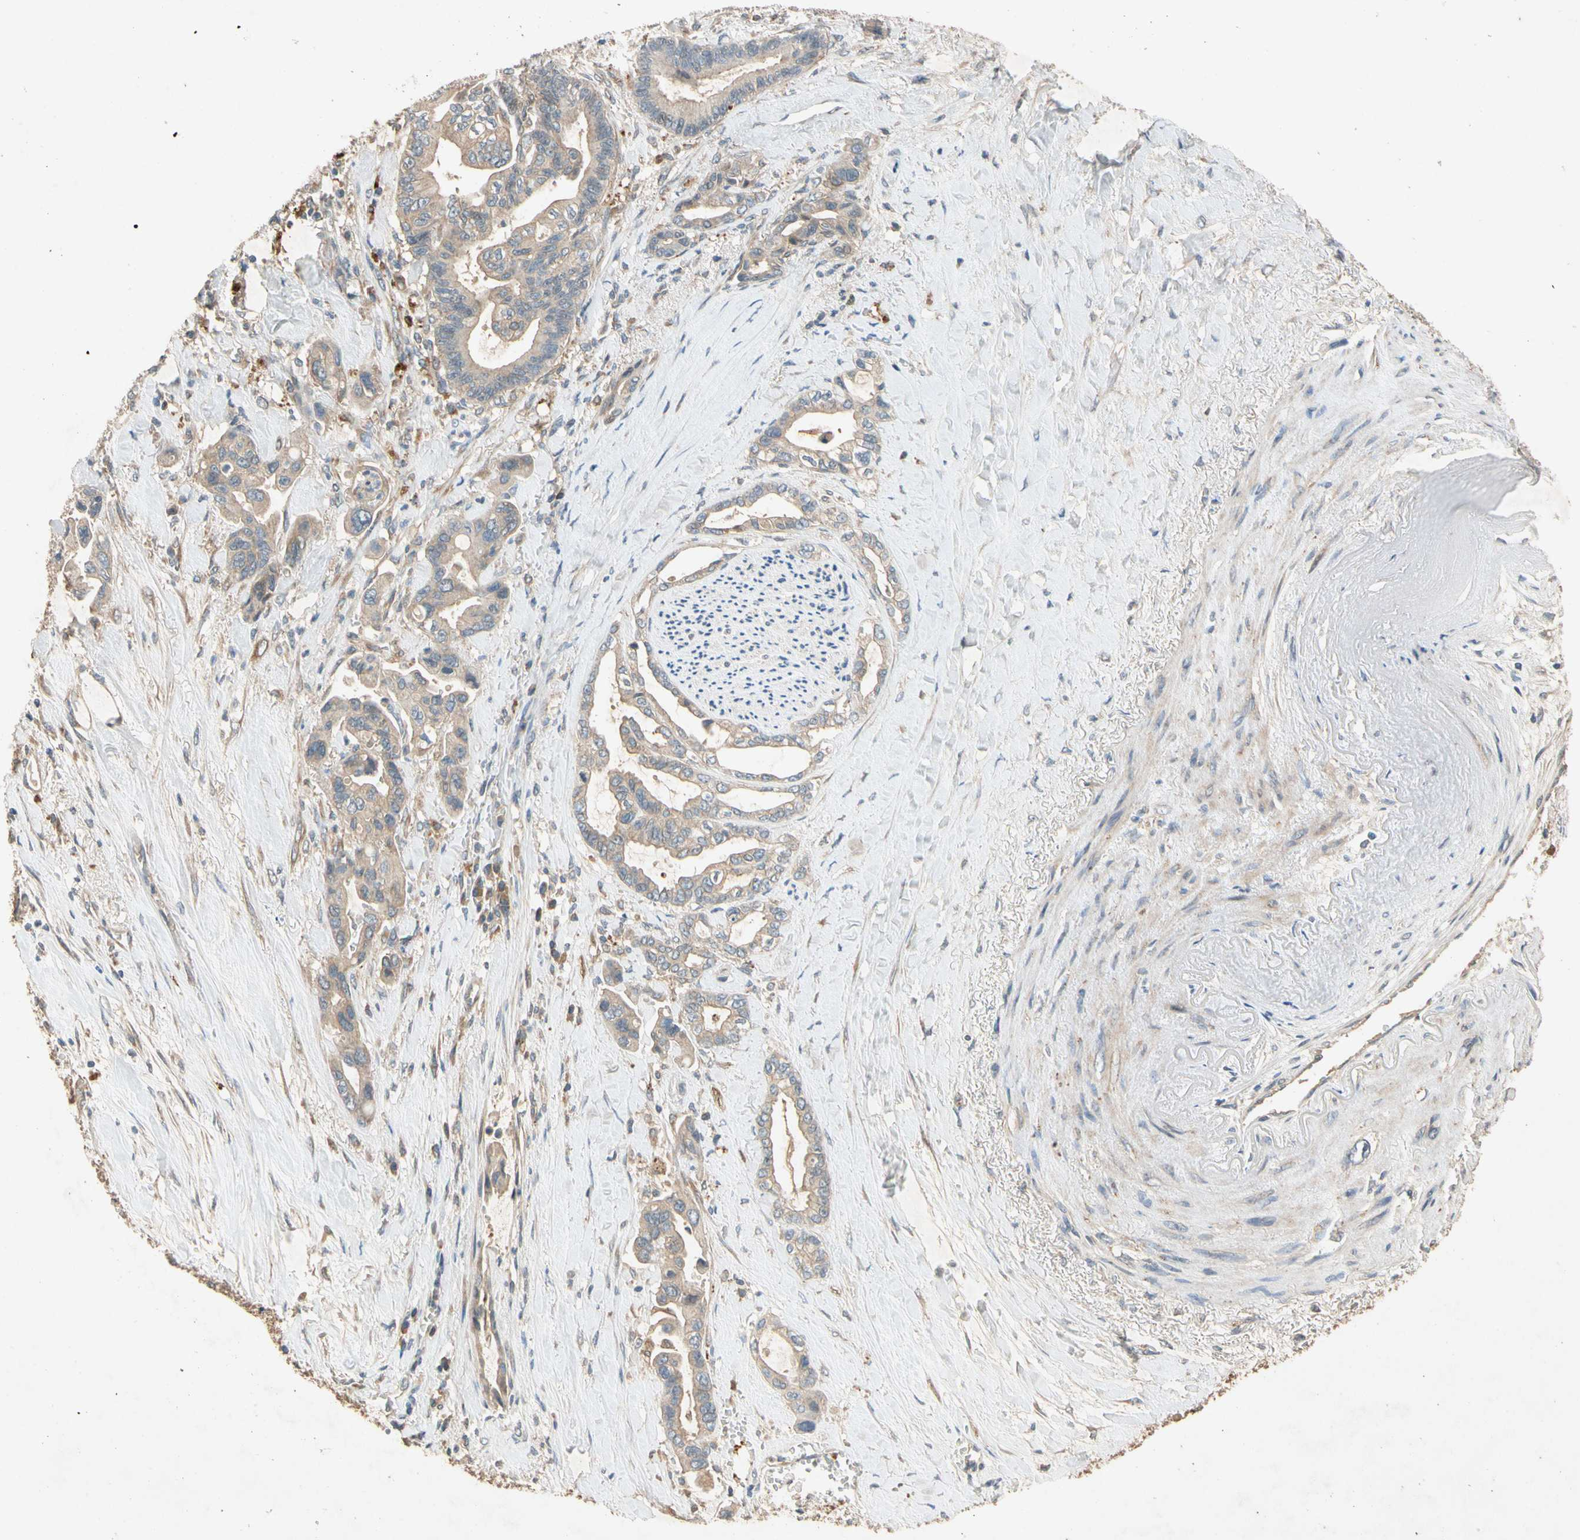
{"staining": {"intensity": "weak", "quantity": "25%-75%", "location": "cytoplasmic/membranous"}, "tissue": "pancreatic cancer", "cell_type": "Tumor cells", "image_type": "cancer", "snomed": [{"axis": "morphology", "description": "Adenocarcinoma, NOS"}, {"axis": "topography", "description": "Pancreas"}], "caption": "Immunohistochemical staining of adenocarcinoma (pancreatic) displays low levels of weak cytoplasmic/membranous protein expression in approximately 25%-75% of tumor cells. Nuclei are stained in blue.", "gene": "USP46", "patient": {"sex": "male", "age": 70}}